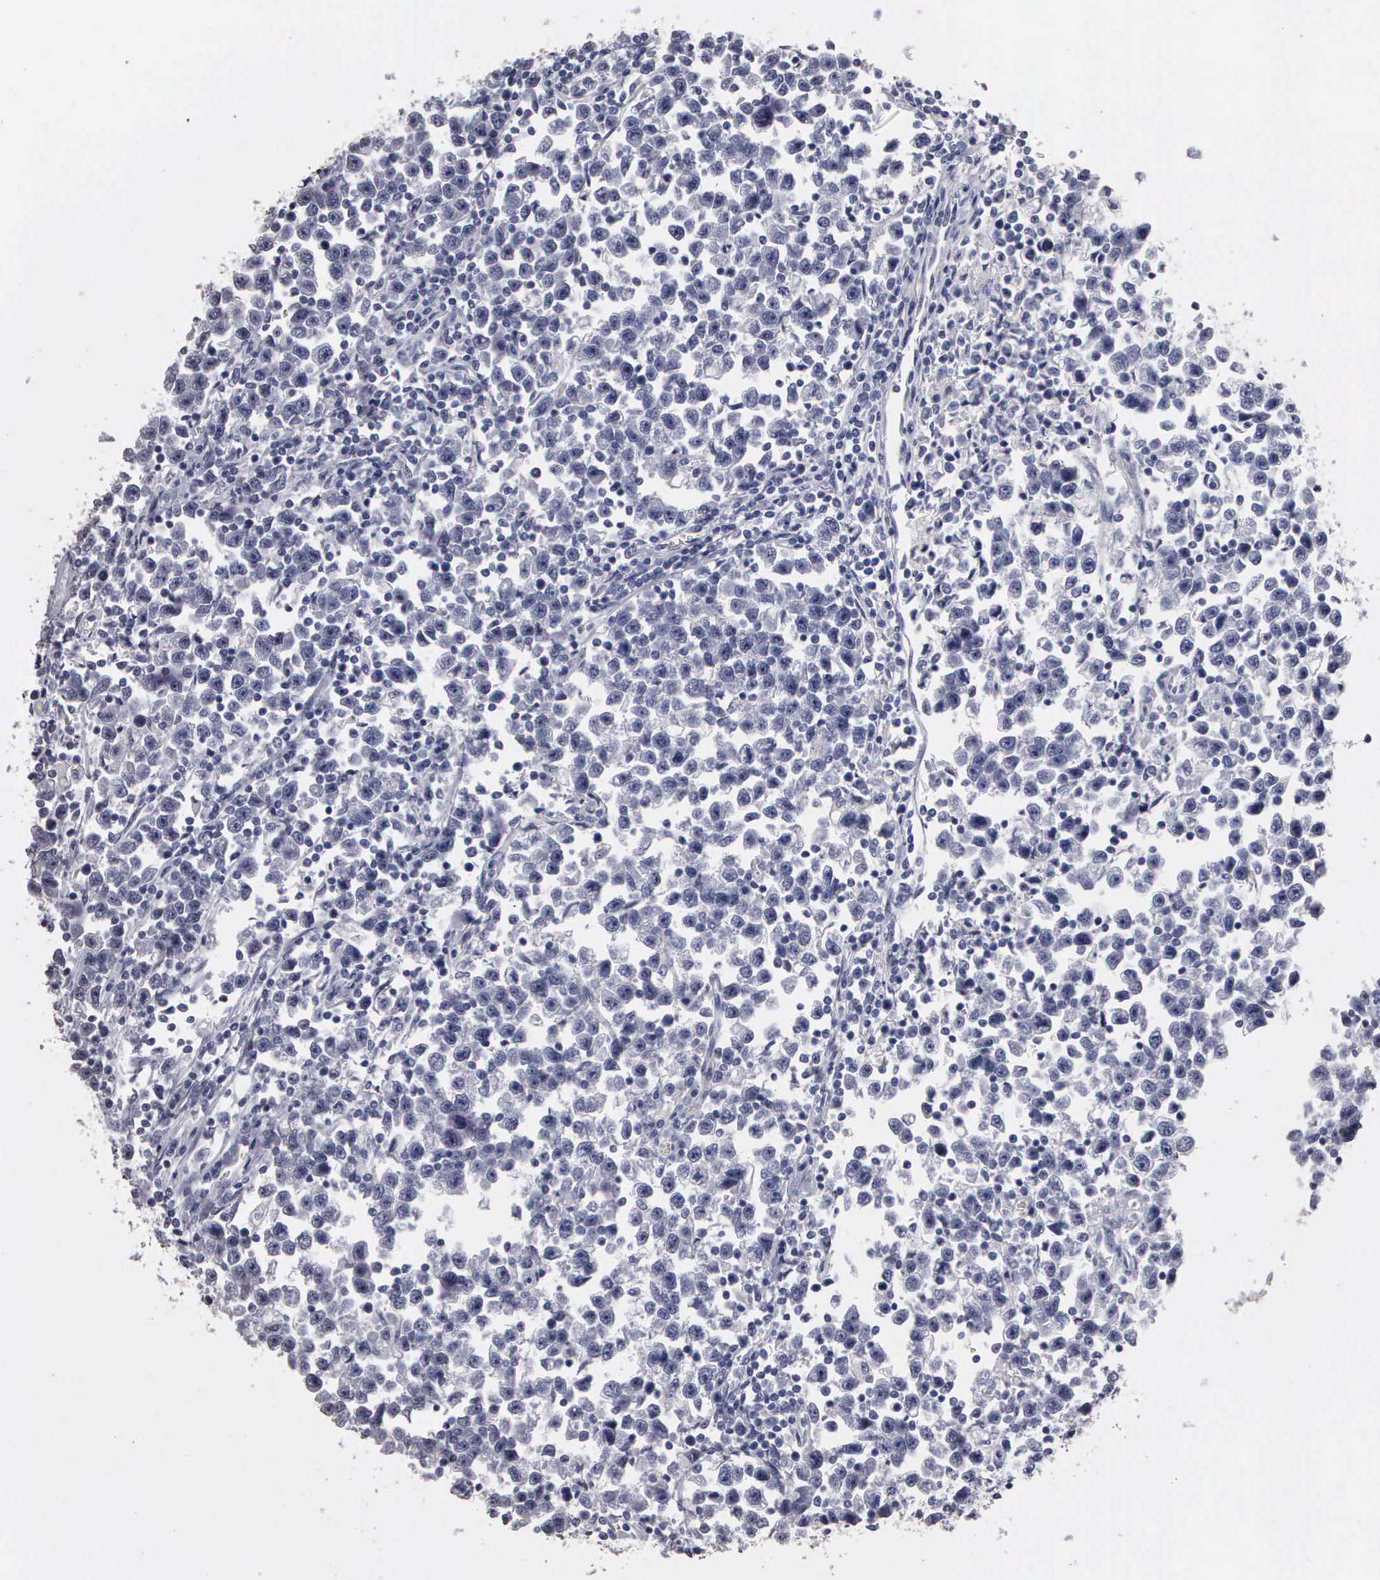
{"staining": {"intensity": "negative", "quantity": "none", "location": "none"}, "tissue": "testis cancer", "cell_type": "Tumor cells", "image_type": "cancer", "snomed": [{"axis": "morphology", "description": "Seminoma, NOS"}, {"axis": "topography", "description": "Testis"}], "caption": "The histopathology image exhibits no staining of tumor cells in testis seminoma.", "gene": "UPB1", "patient": {"sex": "male", "age": 43}}